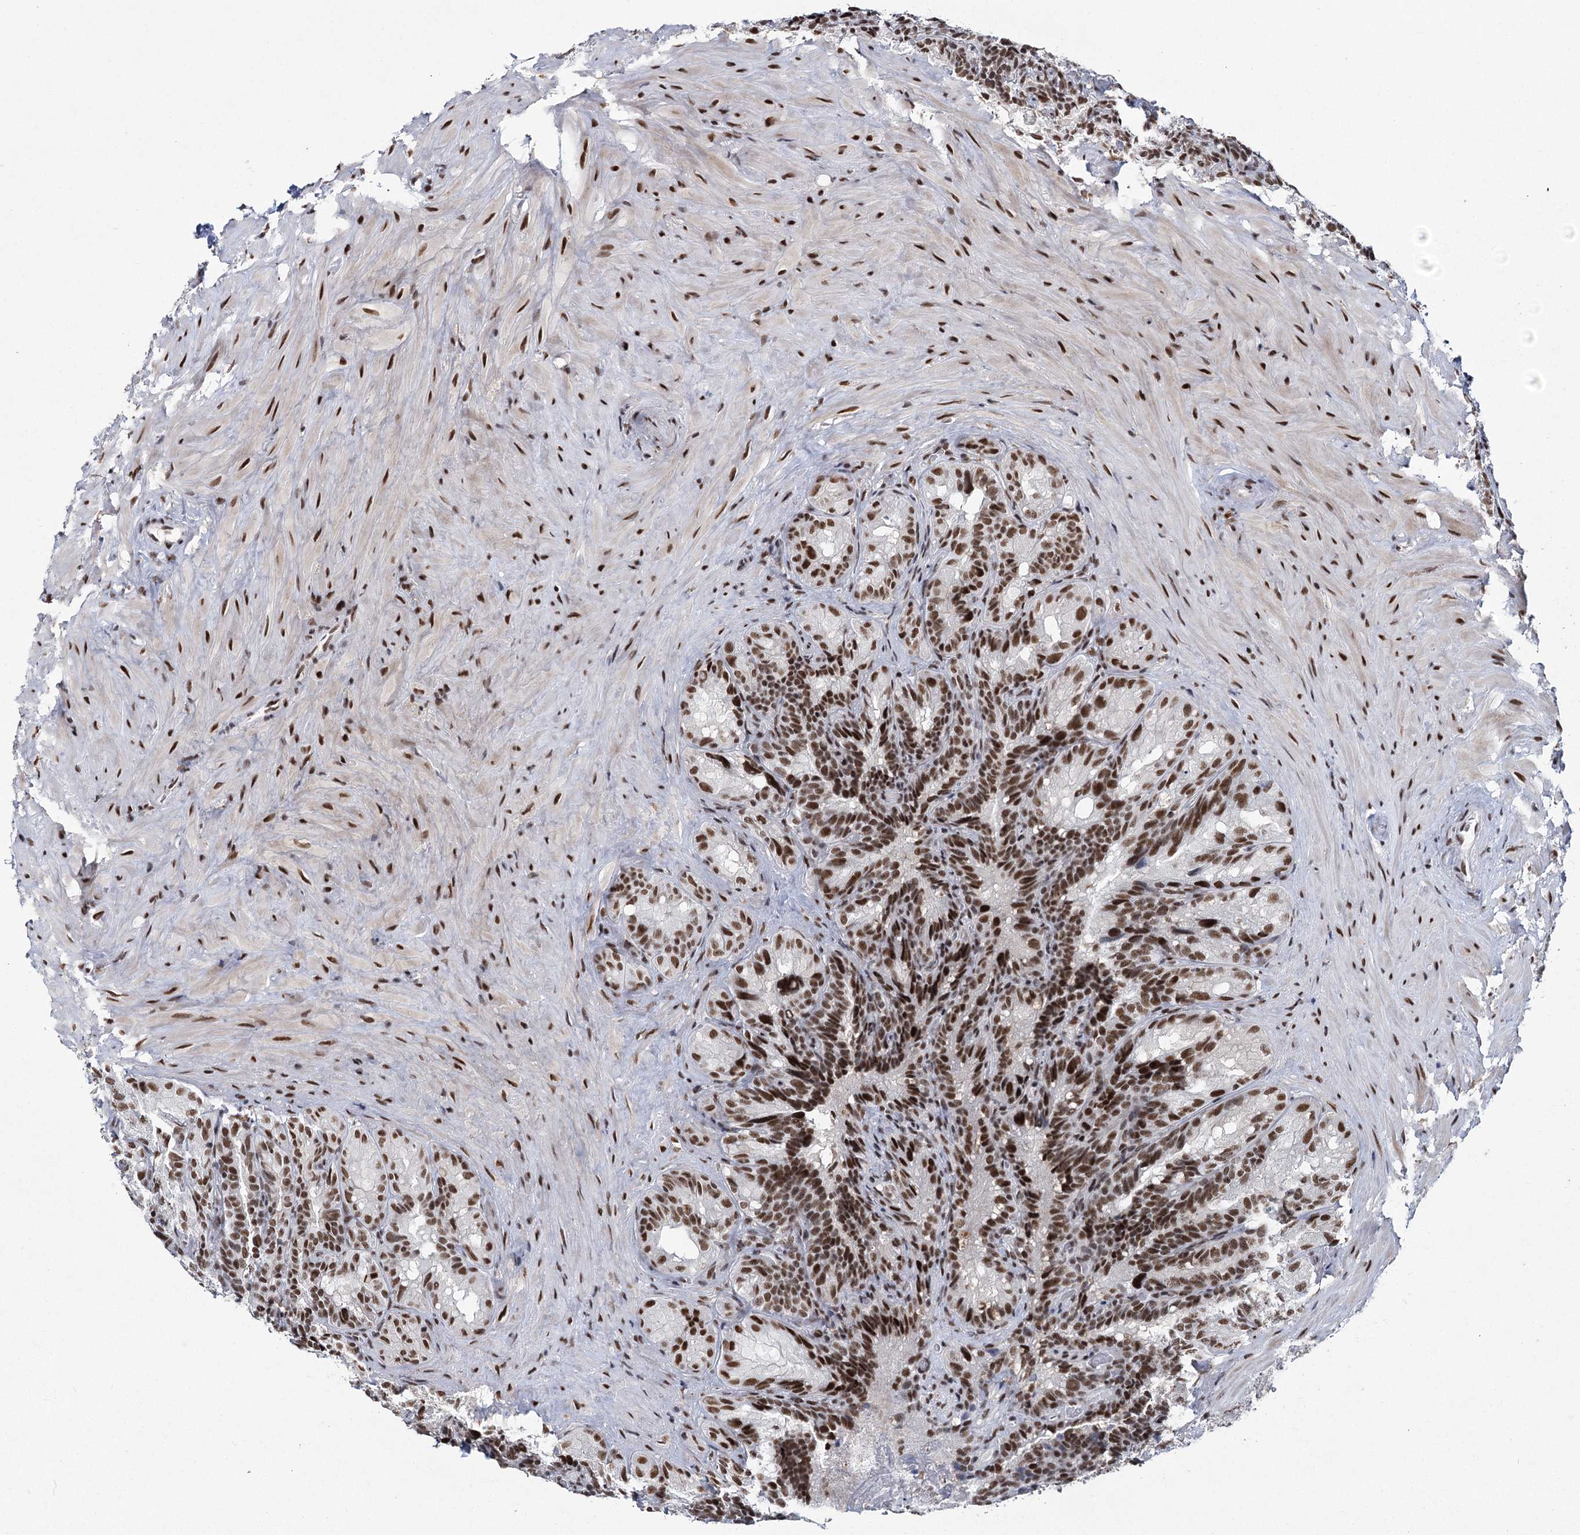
{"staining": {"intensity": "strong", "quantity": ">75%", "location": "nuclear"}, "tissue": "seminal vesicle", "cell_type": "Glandular cells", "image_type": "normal", "snomed": [{"axis": "morphology", "description": "Normal tissue, NOS"}, {"axis": "topography", "description": "Seminal veicle"}], "caption": "High-magnification brightfield microscopy of benign seminal vesicle stained with DAB (brown) and counterstained with hematoxylin (blue). glandular cells exhibit strong nuclear staining is present in about>75% of cells. The staining was performed using DAB, with brown indicating positive protein expression. Nuclei are stained blue with hematoxylin.", "gene": "SCAF8", "patient": {"sex": "male", "age": 60}}